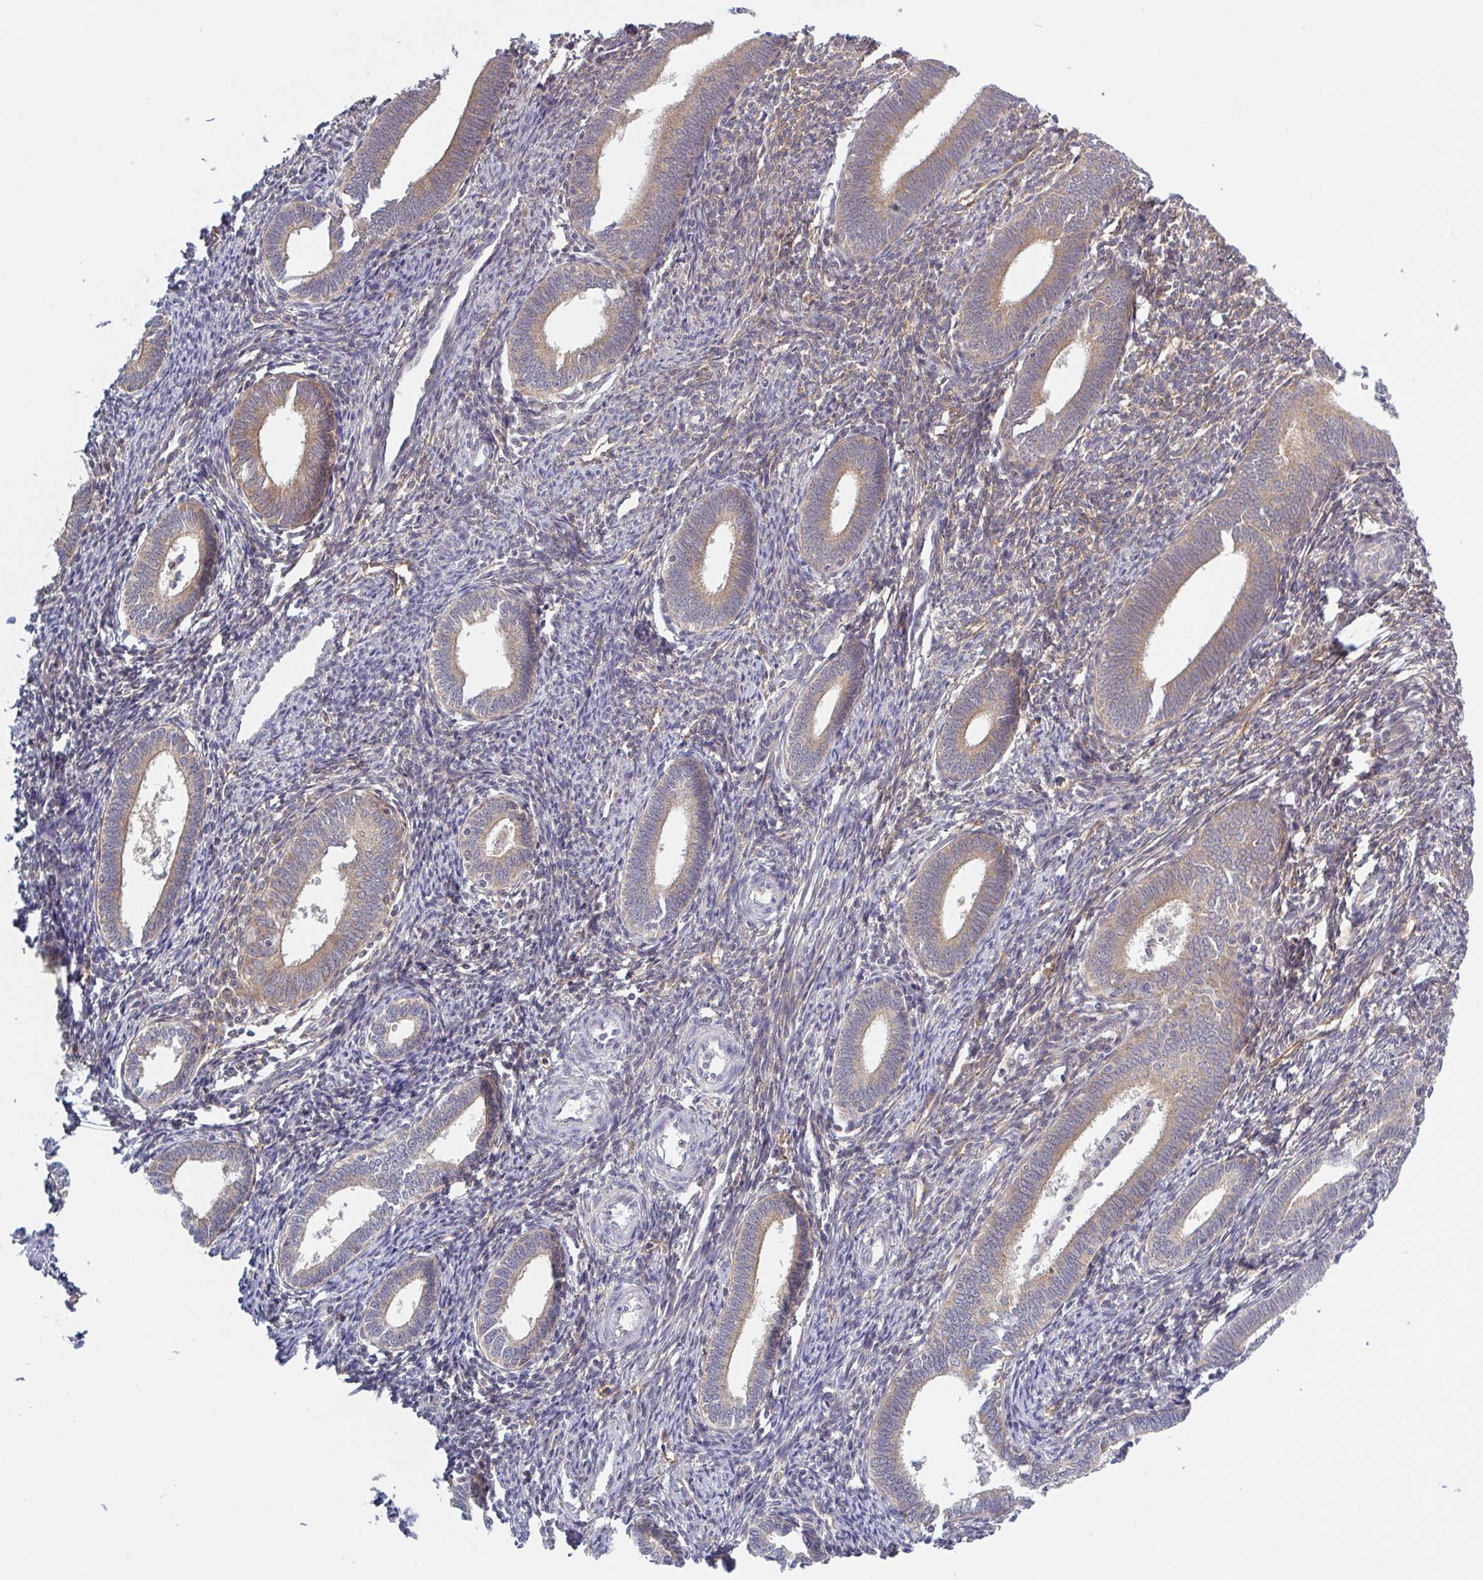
{"staining": {"intensity": "weak", "quantity": "<25%", "location": "cytoplasmic/membranous"}, "tissue": "endometrium", "cell_type": "Cells in endometrial stroma", "image_type": "normal", "snomed": [{"axis": "morphology", "description": "Normal tissue, NOS"}, {"axis": "topography", "description": "Endometrium"}], "caption": "Endometrium stained for a protein using immunohistochemistry demonstrates no expression cells in endometrial stroma.", "gene": "SURF1", "patient": {"sex": "female", "age": 41}}